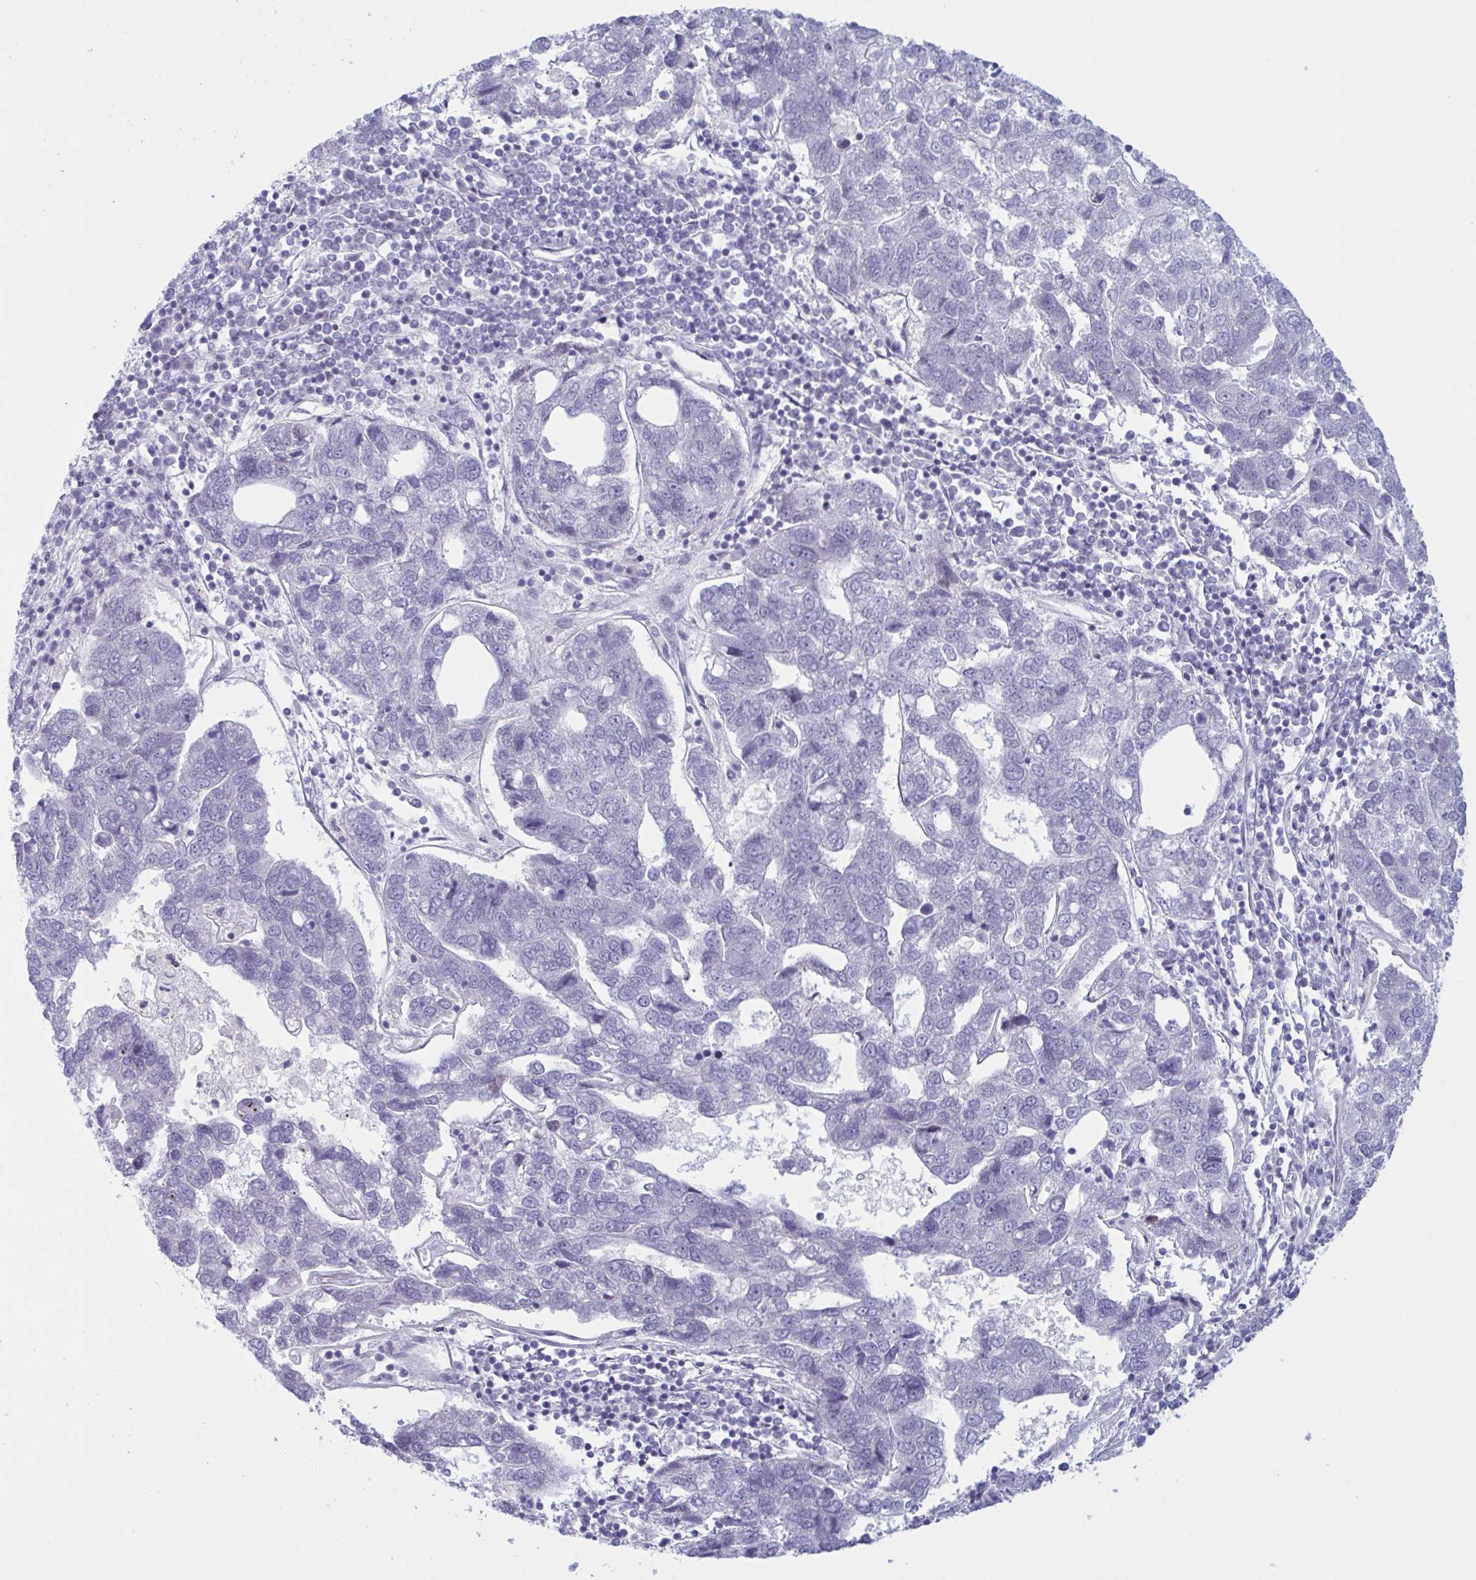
{"staining": {"intensity": "negative", "quantity": "none", "location": "none"}, "tissue": "pancreatic cancer", "cell_type": "Tumor cells", "image_type": "cancer", "snomed": [{"axis": "morphology", "description": "Adenocarcinoma, NOS"}, {"axis": "topography", "description": "Pancreas"}], "caption": "Immunohistochemical staining of human pancreatic cancer shows no significant staining in tumor cells.", "gene": "NAA30", "patient": {"sex": "female", "age": 61}}